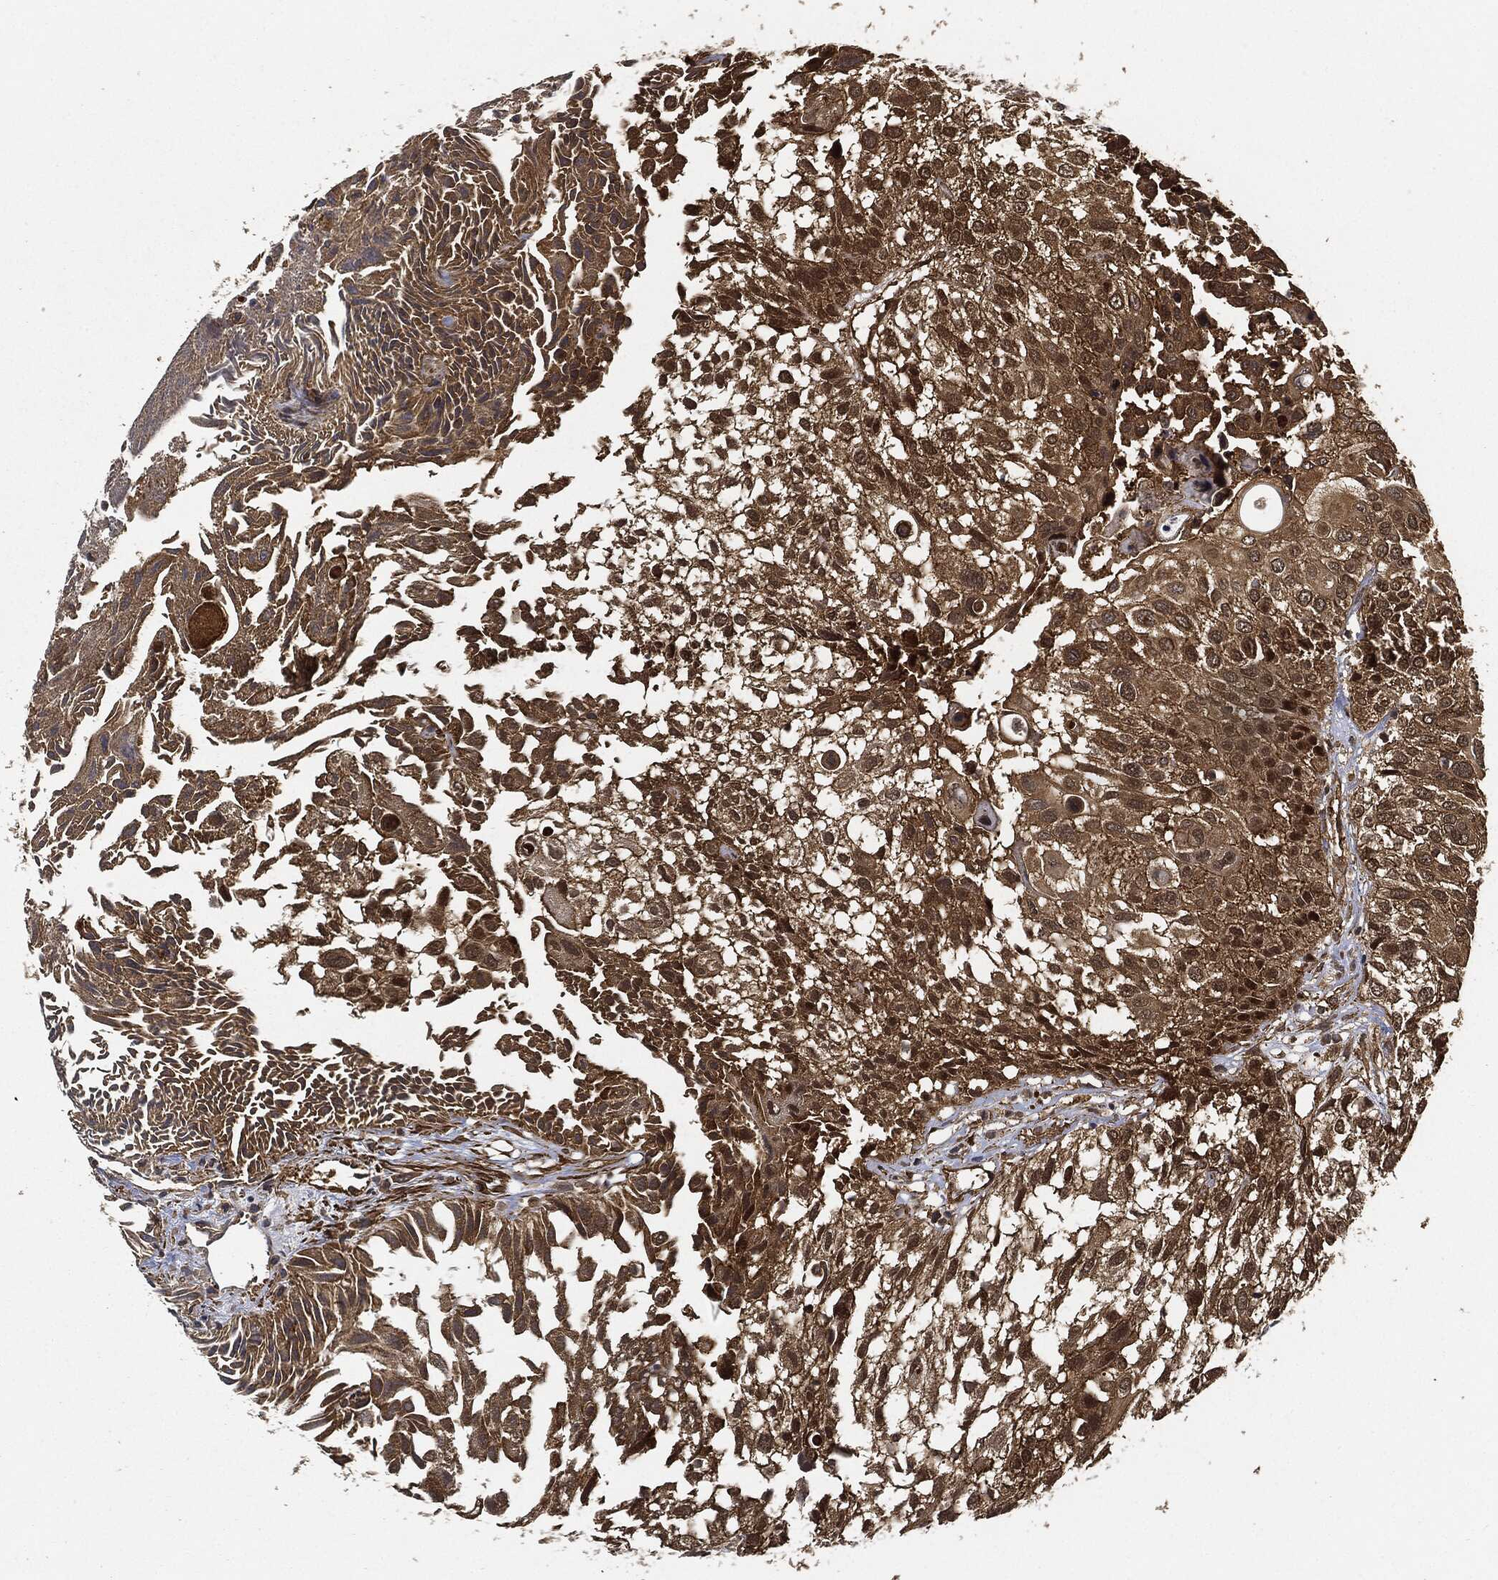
{"staining": {"intensity": "moderate", "quantity": ">75%", "location": "cytoplasmic/membranous"}, "tissue": "urothelial cancer", "cell_type": "Tumor cells", "image_type": "cancer", "snomed": [{"axis": "morphology", "description": "Urothelial carcinoma, High grade"}, {"axis": "topography", "description": "Urinary bladder"}], "caption": "Immunohistochemical staining of urothelial cancer demonstrates medium levels of moderate cytoplasmic/membranous protein expression in about >75% of tumor cells.", "gene": "CEP290", "patient": {"sex": "female", "age": 79}}